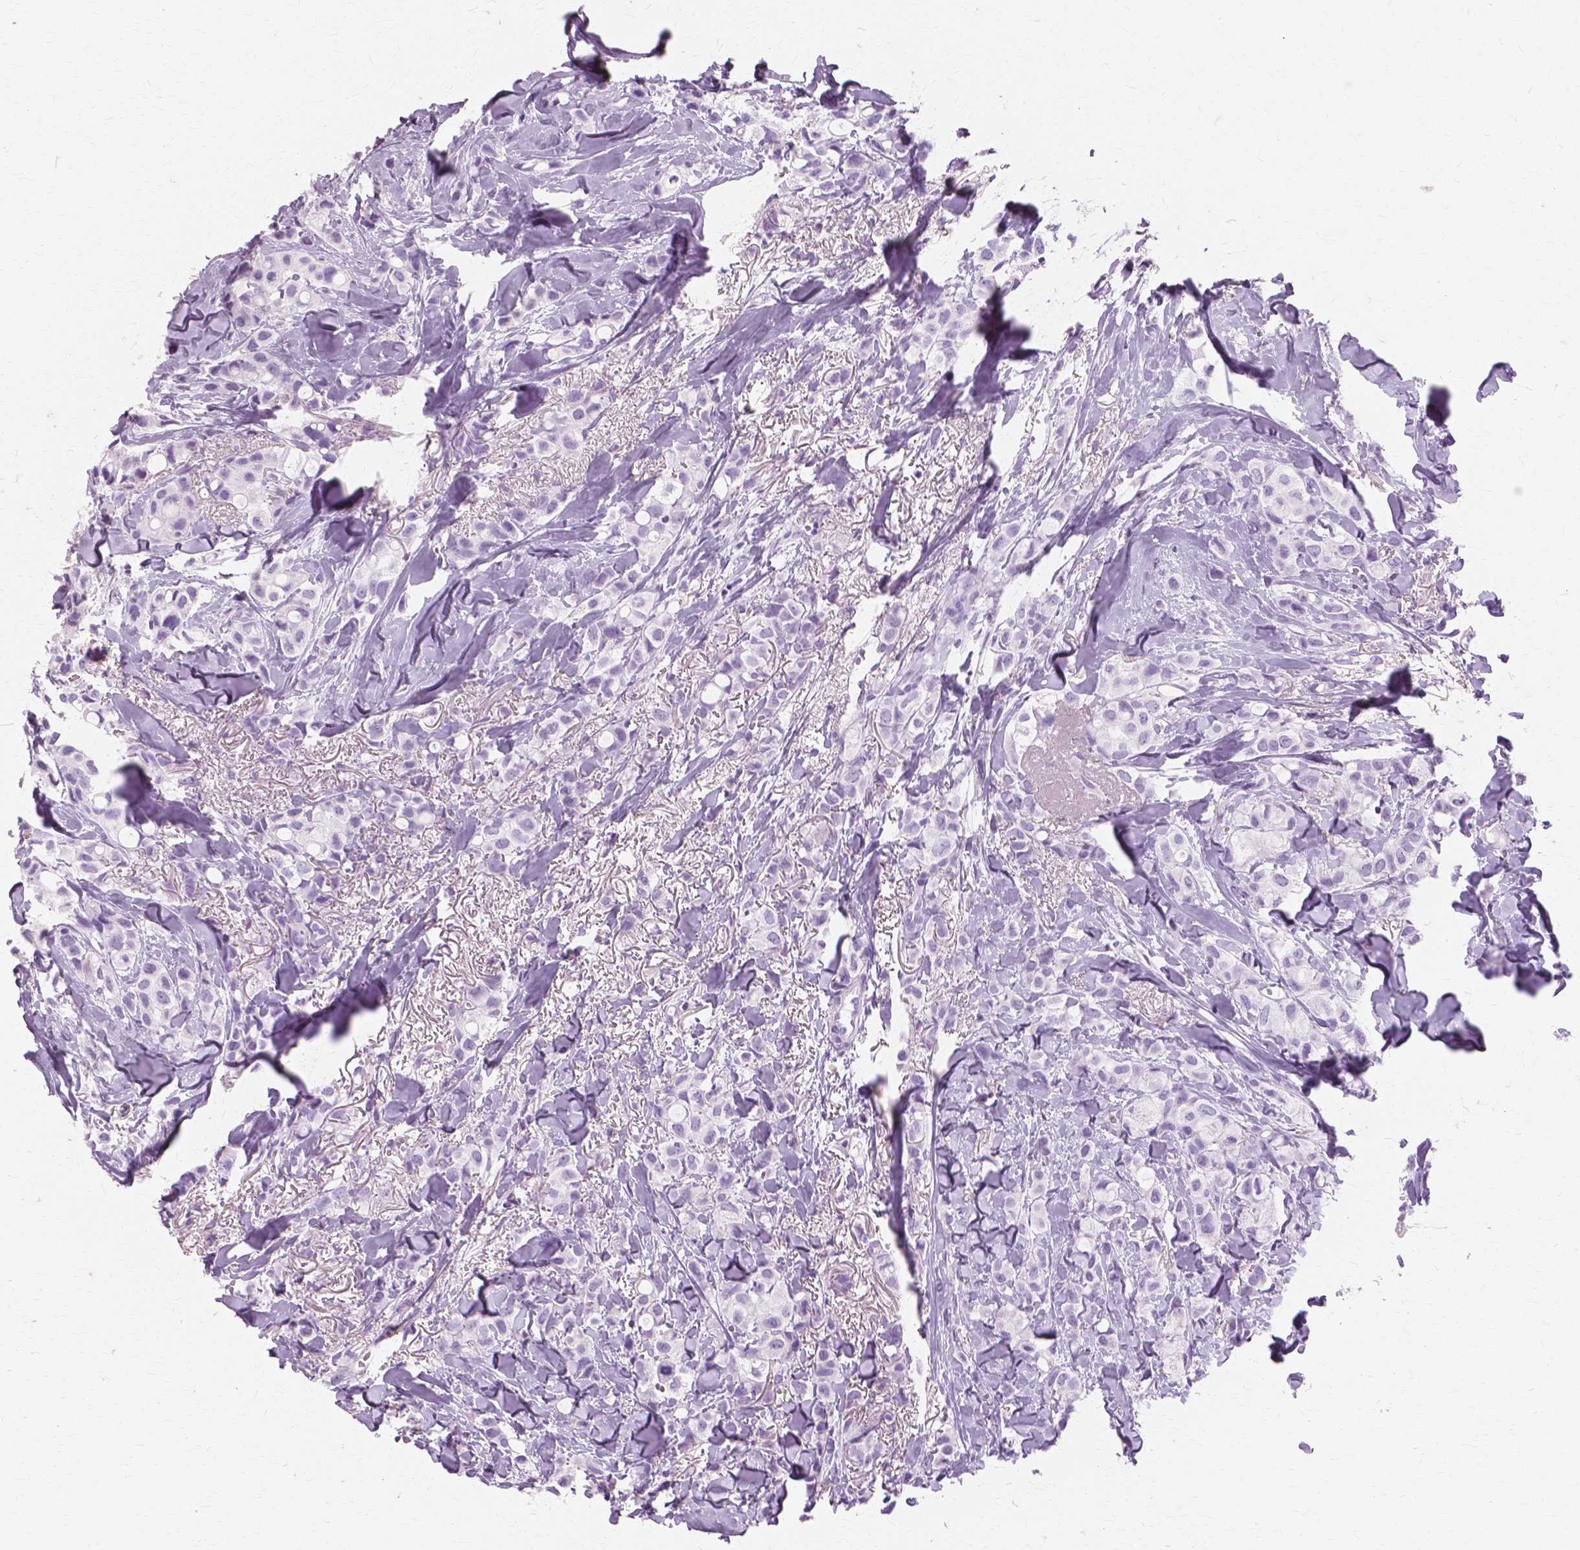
{"staining": {"intensity": "negative", "quantity": "none", "location": "none"}, "tissue": "breast cancer", "cell_type": "Tumor cells", "image_type": "cancer", "snomed": [{"axis": "morphology", "description": "Duct carcinoma"}, {"axis": "topography", "description": "Breast"}], "caption": "This is an IHC photomicrograph of breast invasive ductal carcinoma. There is no positivity in tumor cells.", "gene": "SFTPD", "patient": {"sex": "female", "age": 85}}